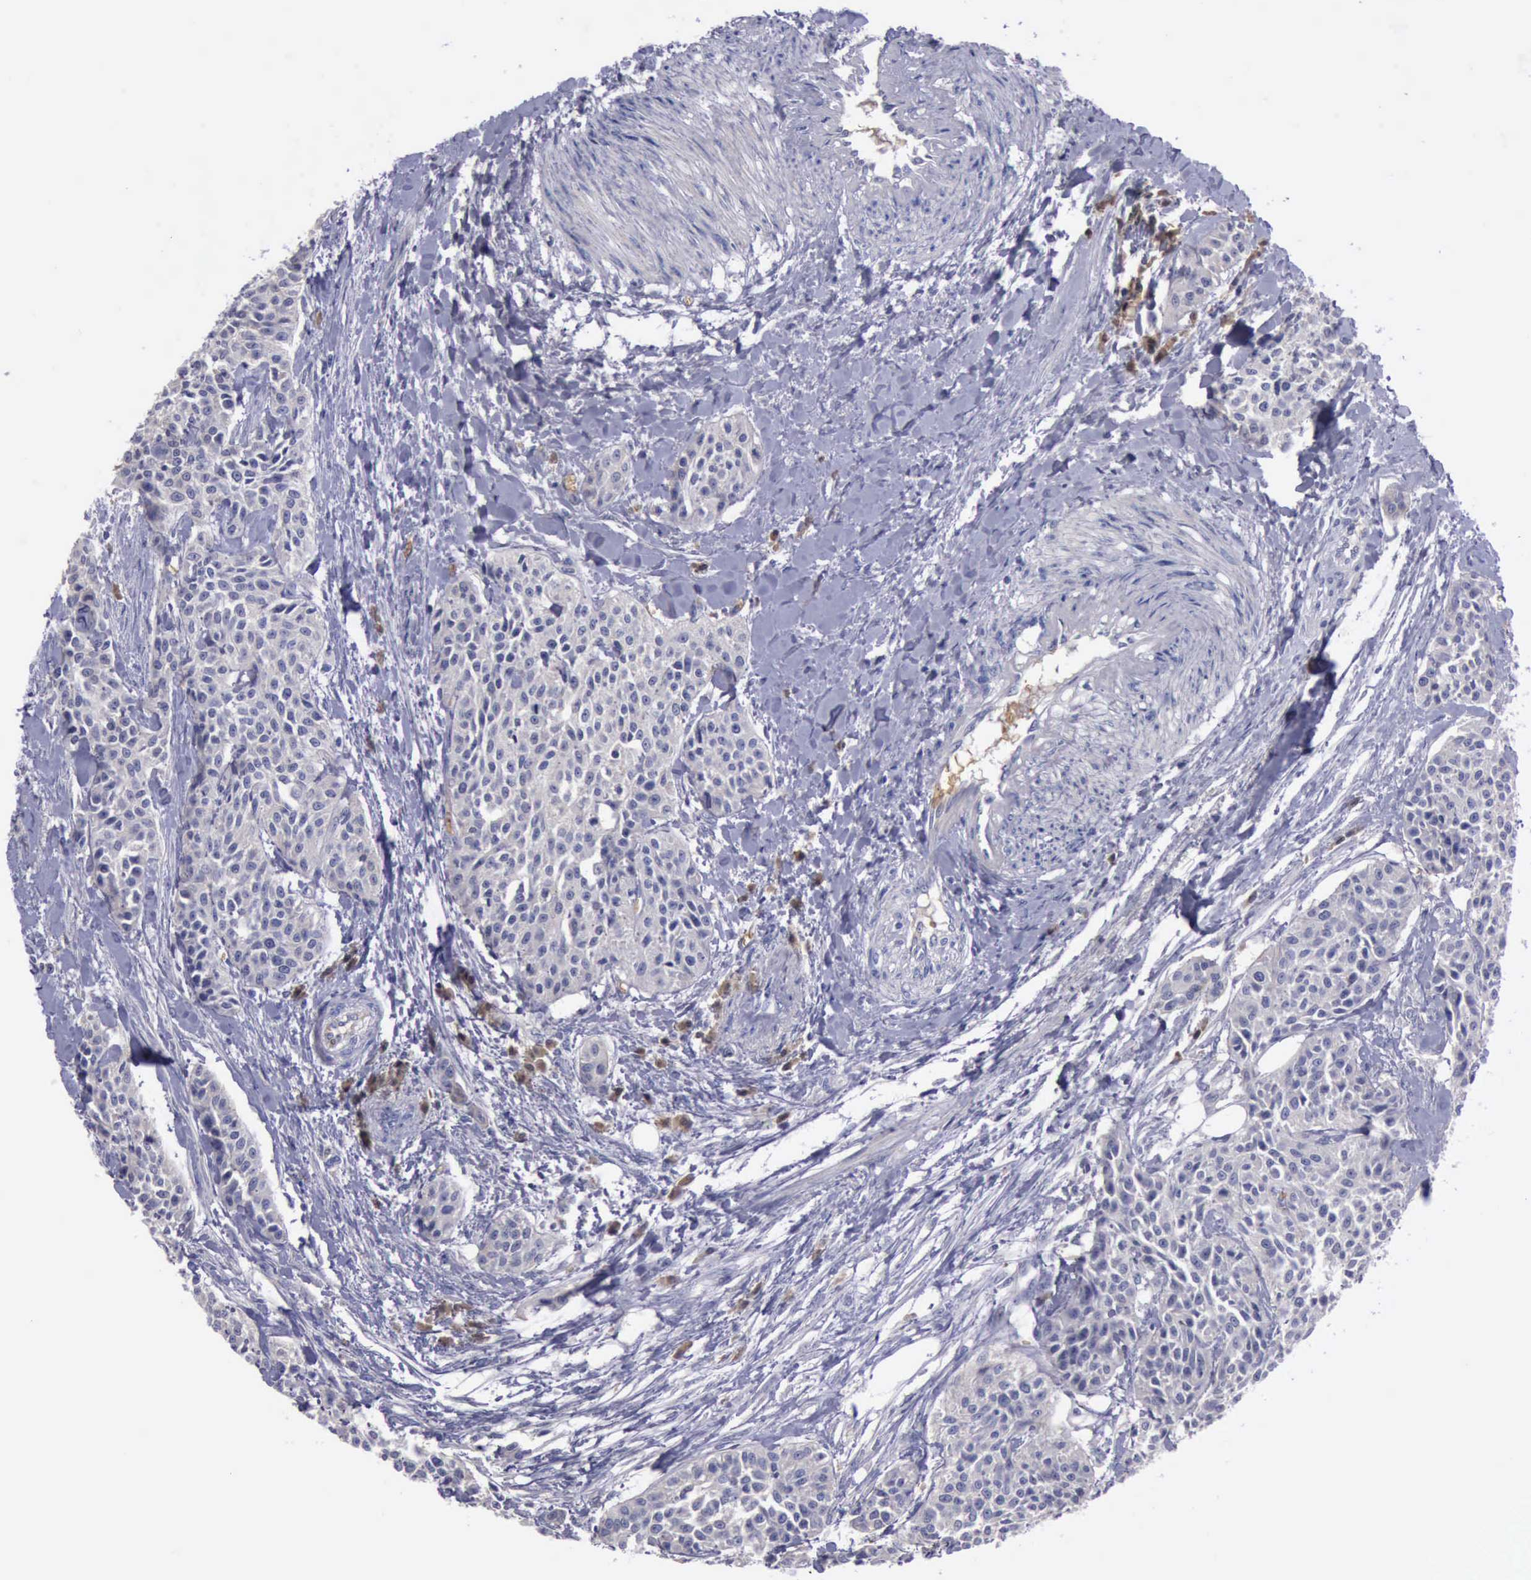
{"staining": {"intensity": "negative", "quantity": "none", "location": "none"}, "tissue": "urothelial cancer", "cell_type": "Tumor cells", "image_type": "cancer", "snomed": [{"axis": "morphology", "description": "Urothelial carcinoma, High grade"}, {"axis": "topography", "description": "Urinary bladder"}], "caption": "Immunohistochemistry (IHC) of human urothelial cancer demonstrates no expression in tumor cells.", "gene": "CEP128", "patient": {"sex": "male", "age": 56}}